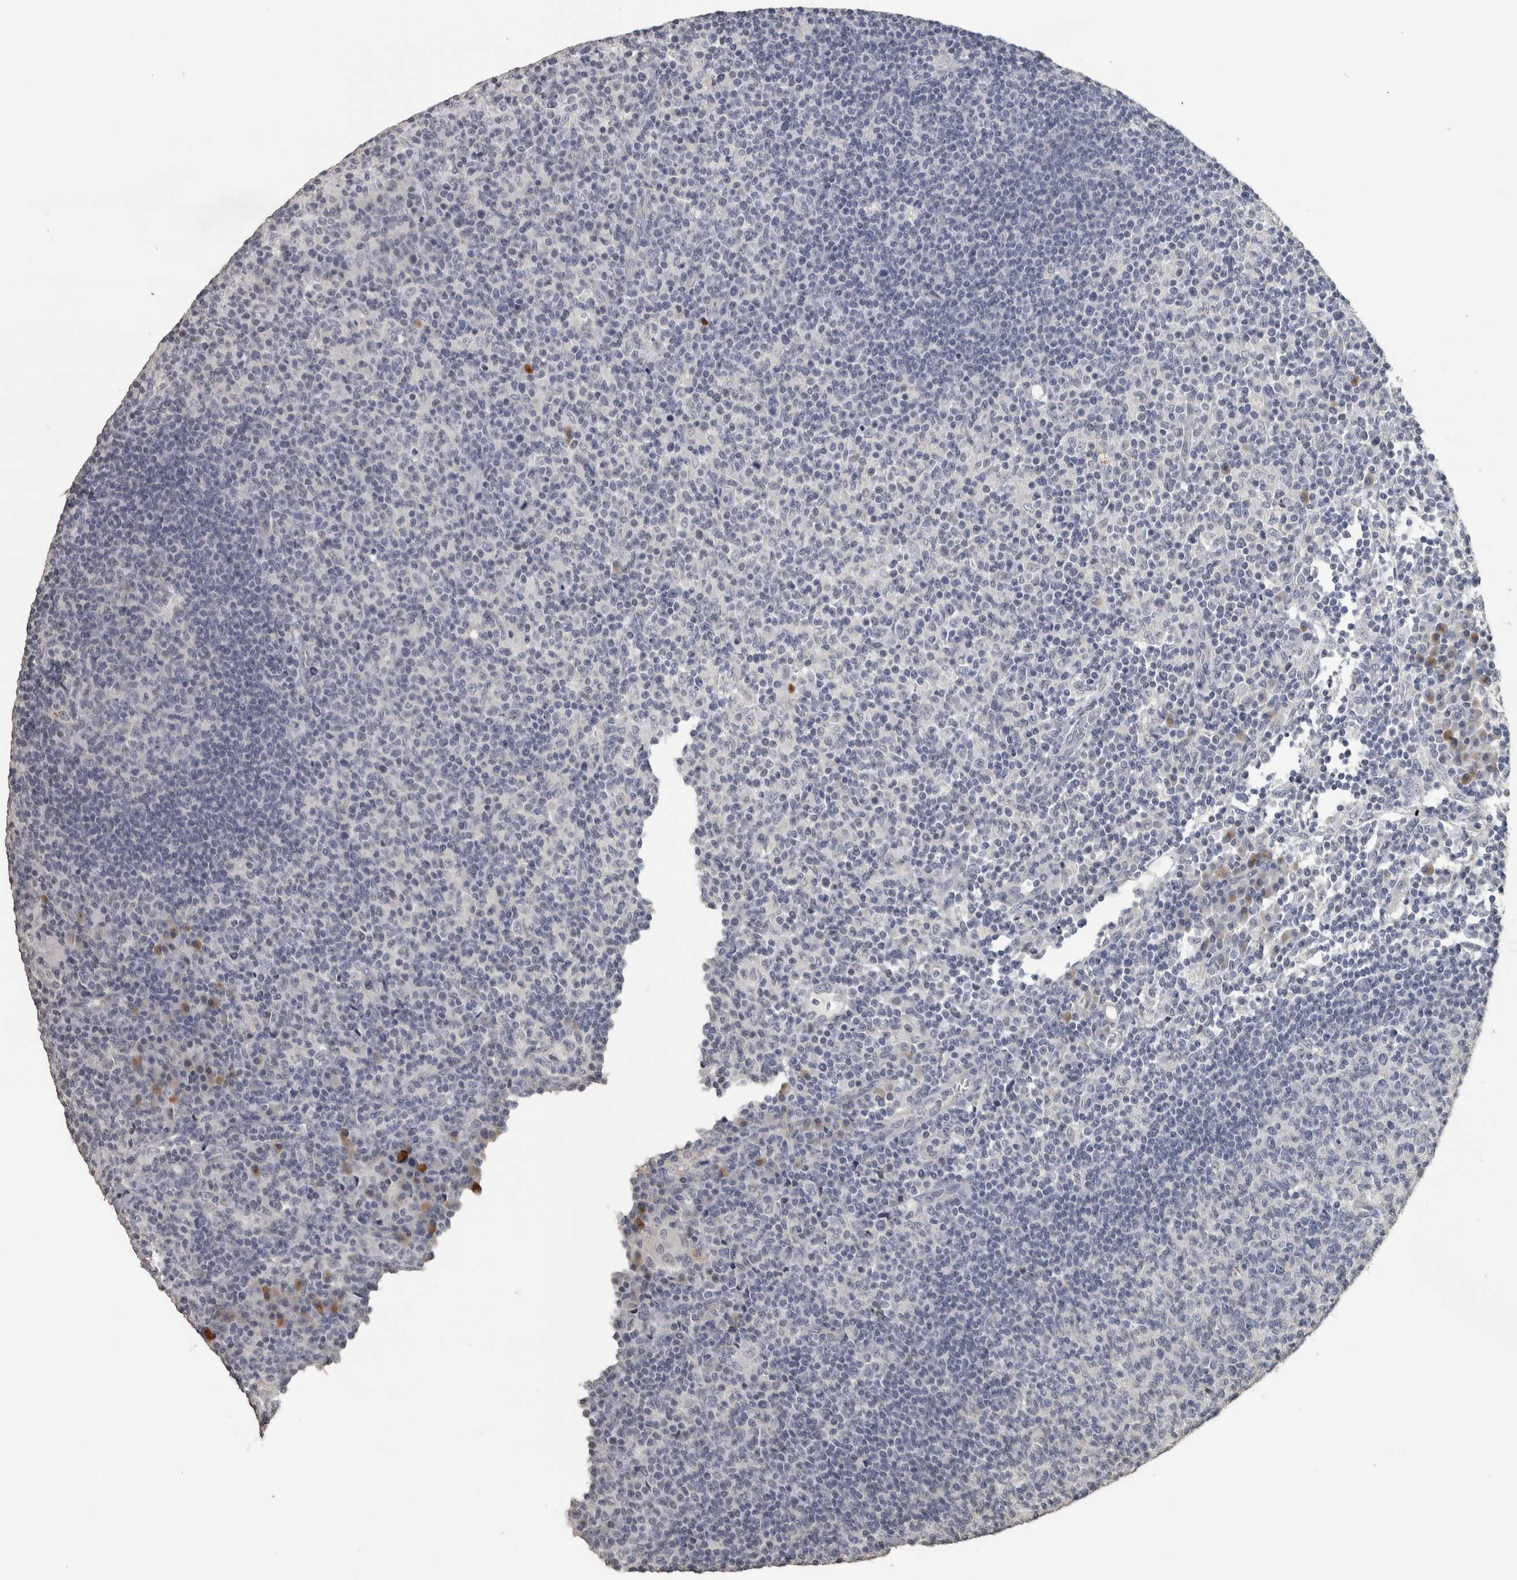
{"staining": {"intensity": "negative", "quantity": "none", "location": "none"}, "tissue": "lymph node", "cell_type": "Germinal center cells", "image_type": "normal", "snomed": [{"axis": "morphology", "description": "Normal tissue, NOS"}, {"axis": "morphology", "description": "Inflammation, NOS"}, {"axis": "topography", "description": "Lymph node"}], "caption": "DAB immunohistochemical staining of unremarkable human lymph node demonstrates no significant staining in germinal center cells. Nuclei are stained in blue.", "gene": "NECAB1", "patient": {"sex": "male", "age": 55}}